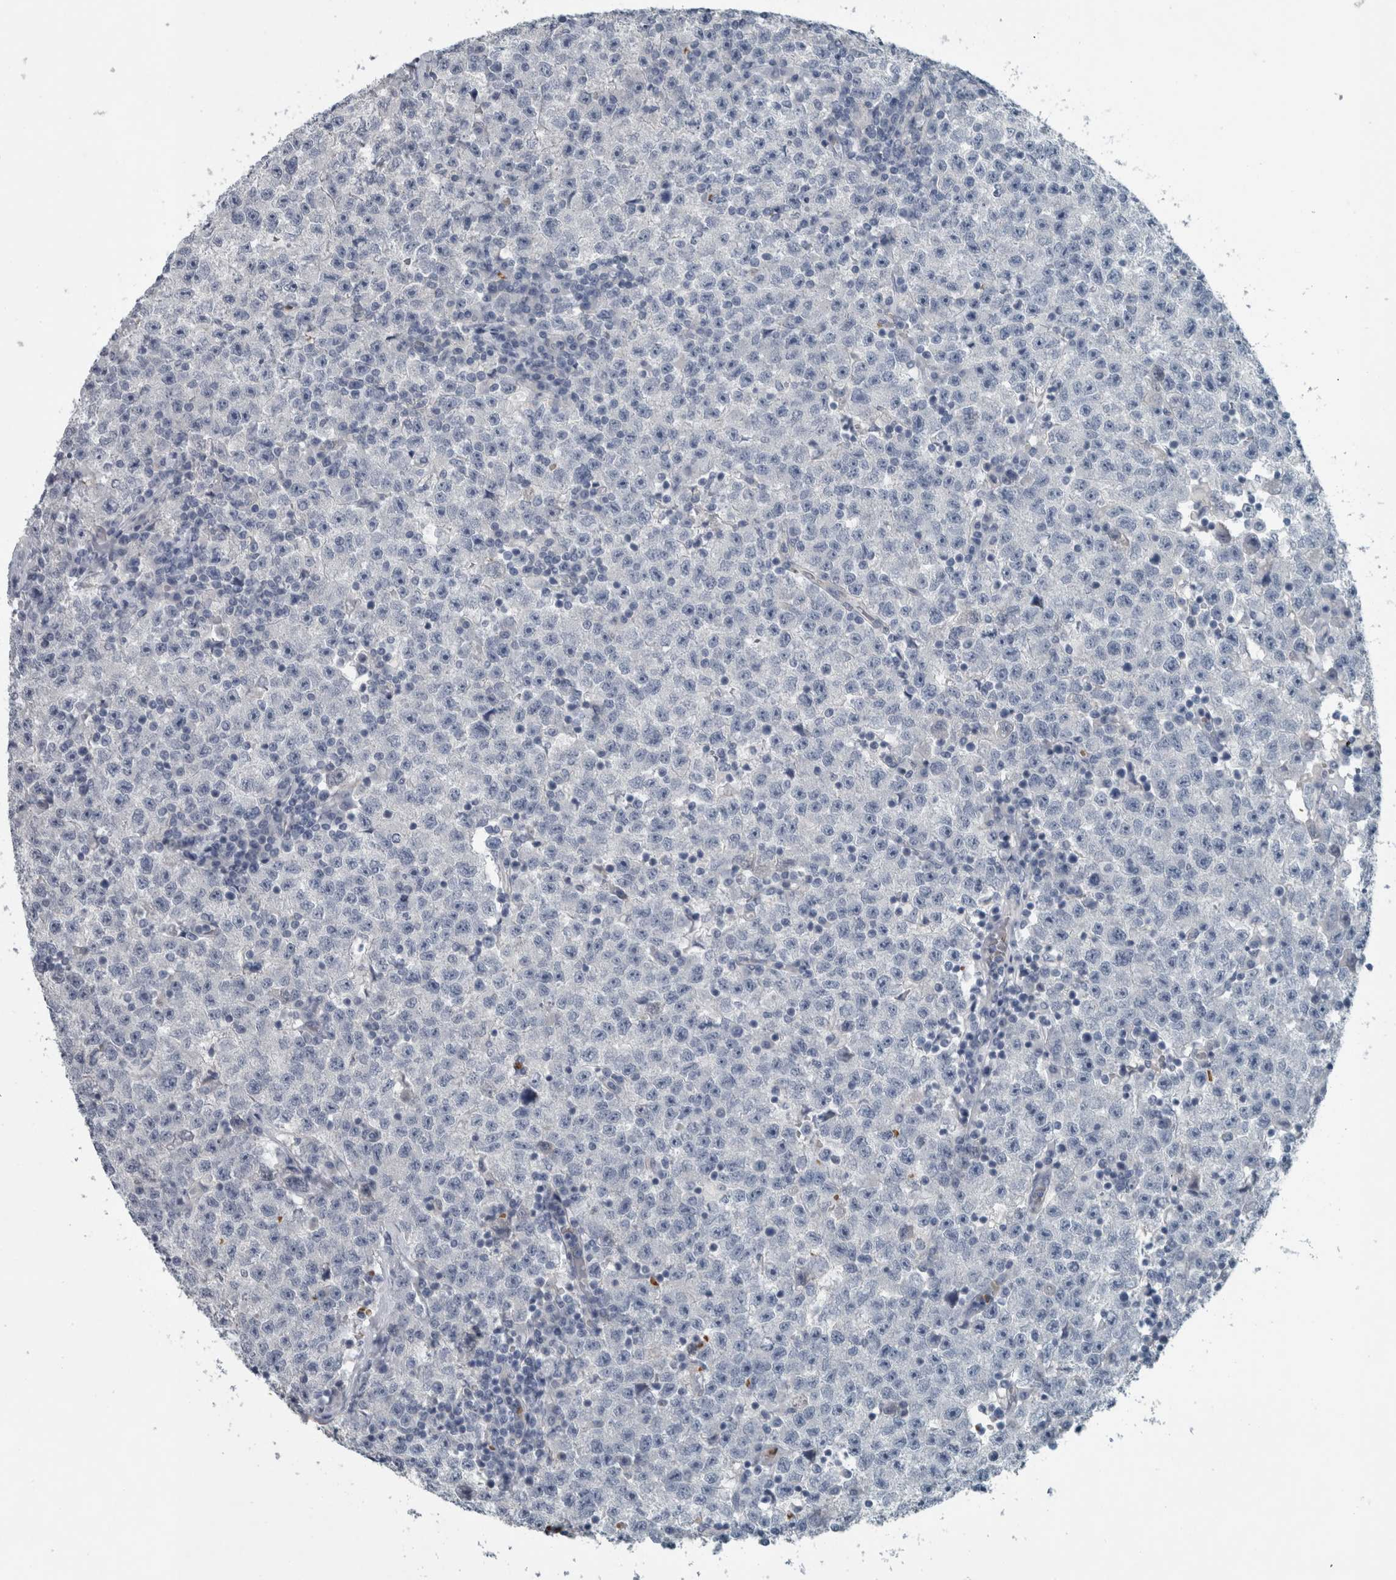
{"staining": {"intensity": "negative", "quantity": "none", "location": "none"}, "tissue": "testis cancer", "cell_type": "Tumor cells", "image_type": "cancer", "snomed": [{"axis": "morphology", "description": "Seminoma, NOS"}, {"axis": "topography", "description": "Testis"}], "caption": "A high-resolution image shows immunohistochemistry staining of seminoma (testis), which shows no significant expression in tumor cells.", "gene": "SH3GL2", "patient": {"sex": "male", "age": 22}}